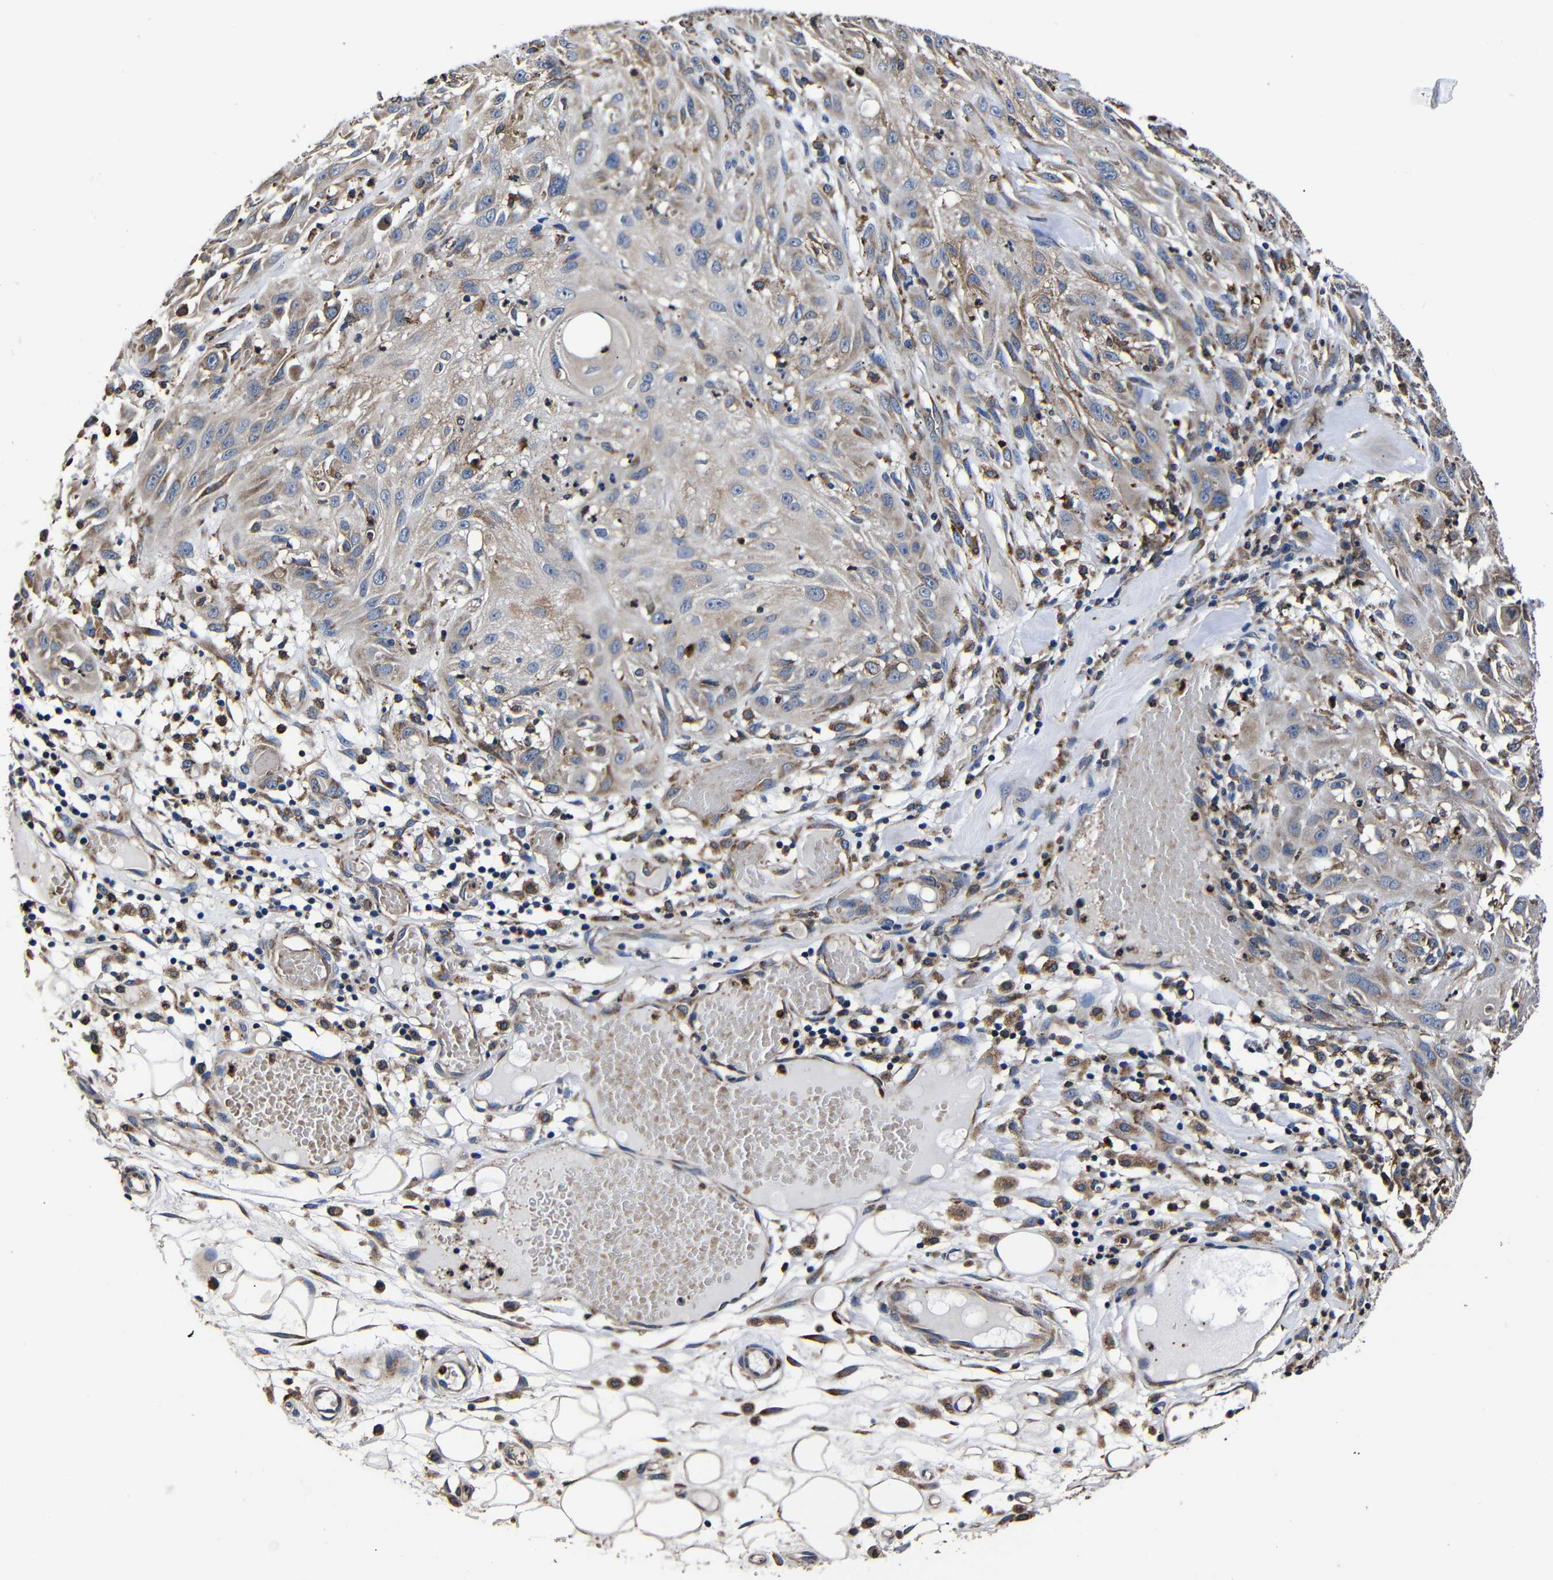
{"staining": {"intensity": "weak", "quantity": "<25%", "location": "cytoplasmic/membranous"}, "tissue": "skin cancer", "cell_type": "Tumor cells", "image_type": "cancer", "snomed": [{"axis": "morphology", "description": "Squamous cell carcinoma, NOS"}, {"axis": "topography", "description": "Skin"}], "caption": "The micrograph exhibits no staining of tumor cells in skin cancer. The staining was performed using DAB to visualize the protein expression in brown, while the nuclei were stained in blue with hematoxylin (Magnification: 20x).", "gene": "SCN9A", "patient": {"sex": "male", "age": 75}}